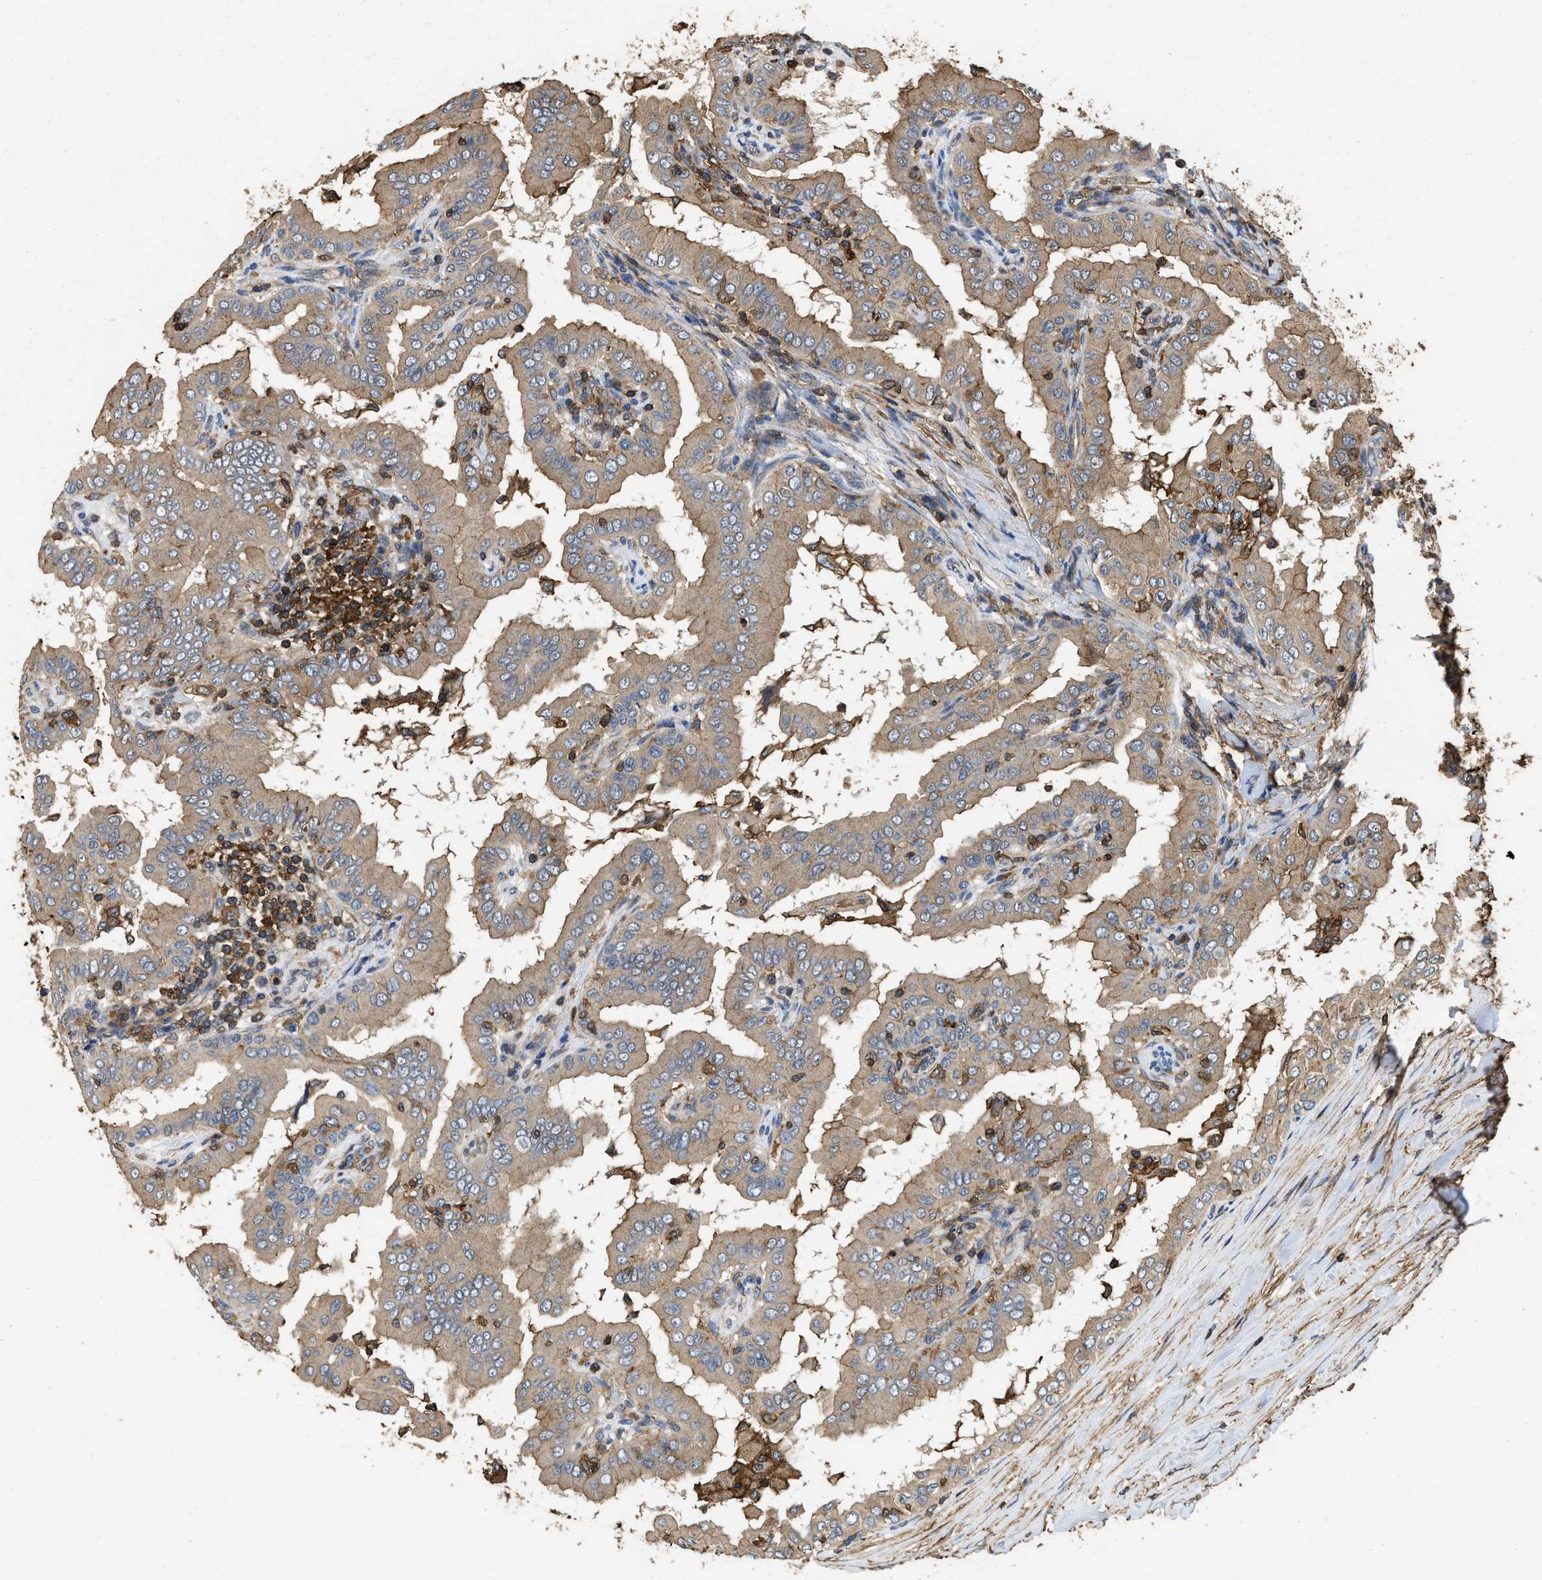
{"staining": {"intensity": "weak", "quantity": ">75%", "location": "cytoplasmic/membranous"}, "tissue": "thyroid cancer", "cell_type": "Tumor cells", "image_type": "cancer", "snomed": [{"axis": "morphology", "description": "Papillary adenocarcinoma, NOS"}, {"axis": "topography", "description": "Thyroid gland"}], "caption": "Human papillary adenocarcinoma (thyroid) stained with a brown dye exhibits weak cytoplasmic/membranous positive expression in approximately >75% of tumor cells.", "gene": "LINGO2", "patient": {"sex": "male", "age": 33}}